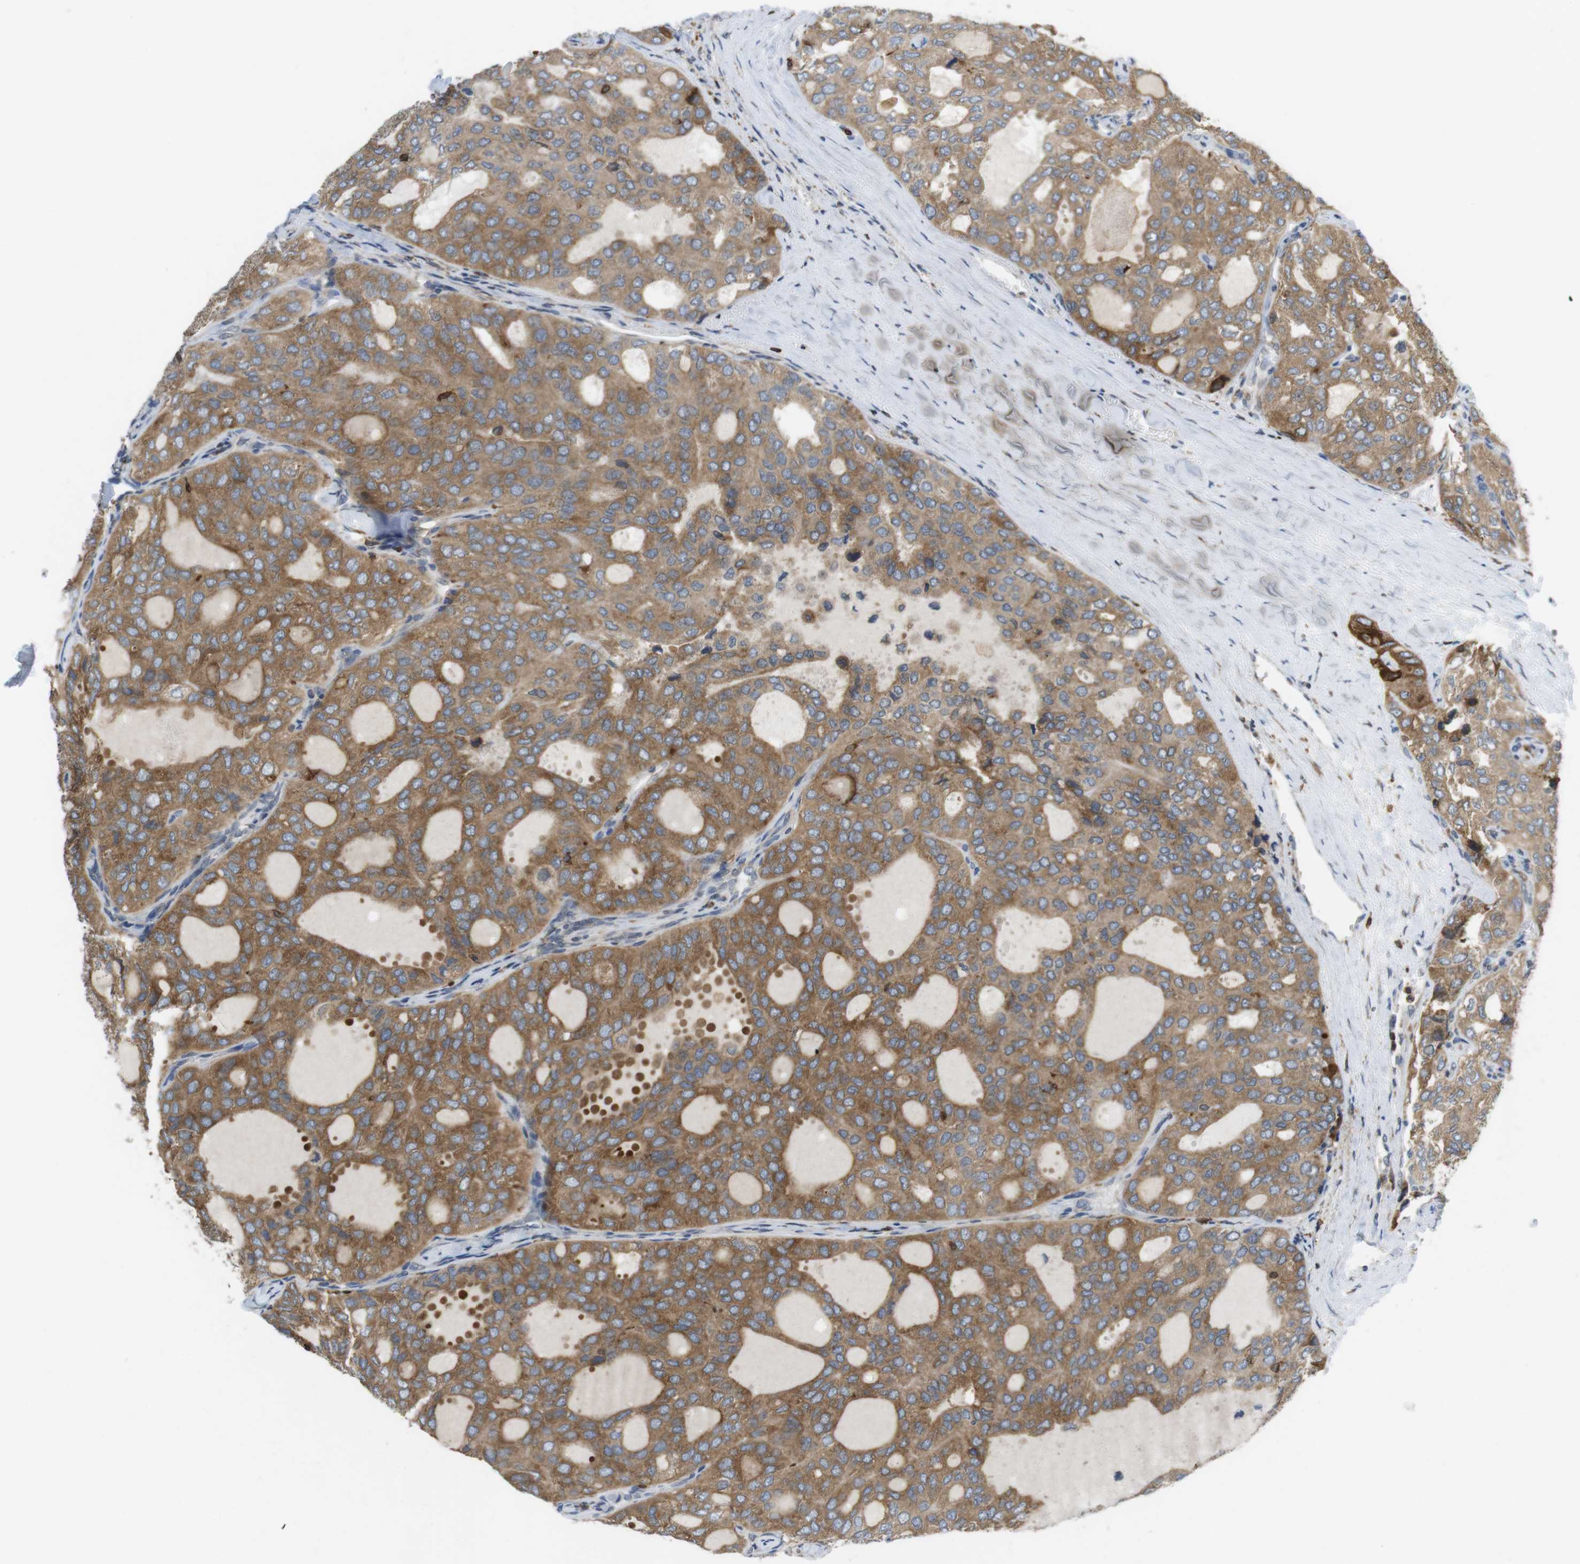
{"staining": {"intensity": "moderate", "quantity": ">75%", "location": "cytoplasmic/membranous"}, "tissue": "thyroid cancer", "cell_type": "Tumor cells", "image_type": "cancer", "snomed": [{"axis": "morphology", "description": "Follicular adenoma carcinoma, NOS"}, {"axis": "topography", "description": "Thyroid gland"}], "caption": "Thyroid cancer was stained to show a protein in brown. There is medium levels of moderate cytoplasmic/membranous staining in about >75% of tumor cells.", "gene": "ARL6IP5", "patient": {"sex": "male", "age": 75}}